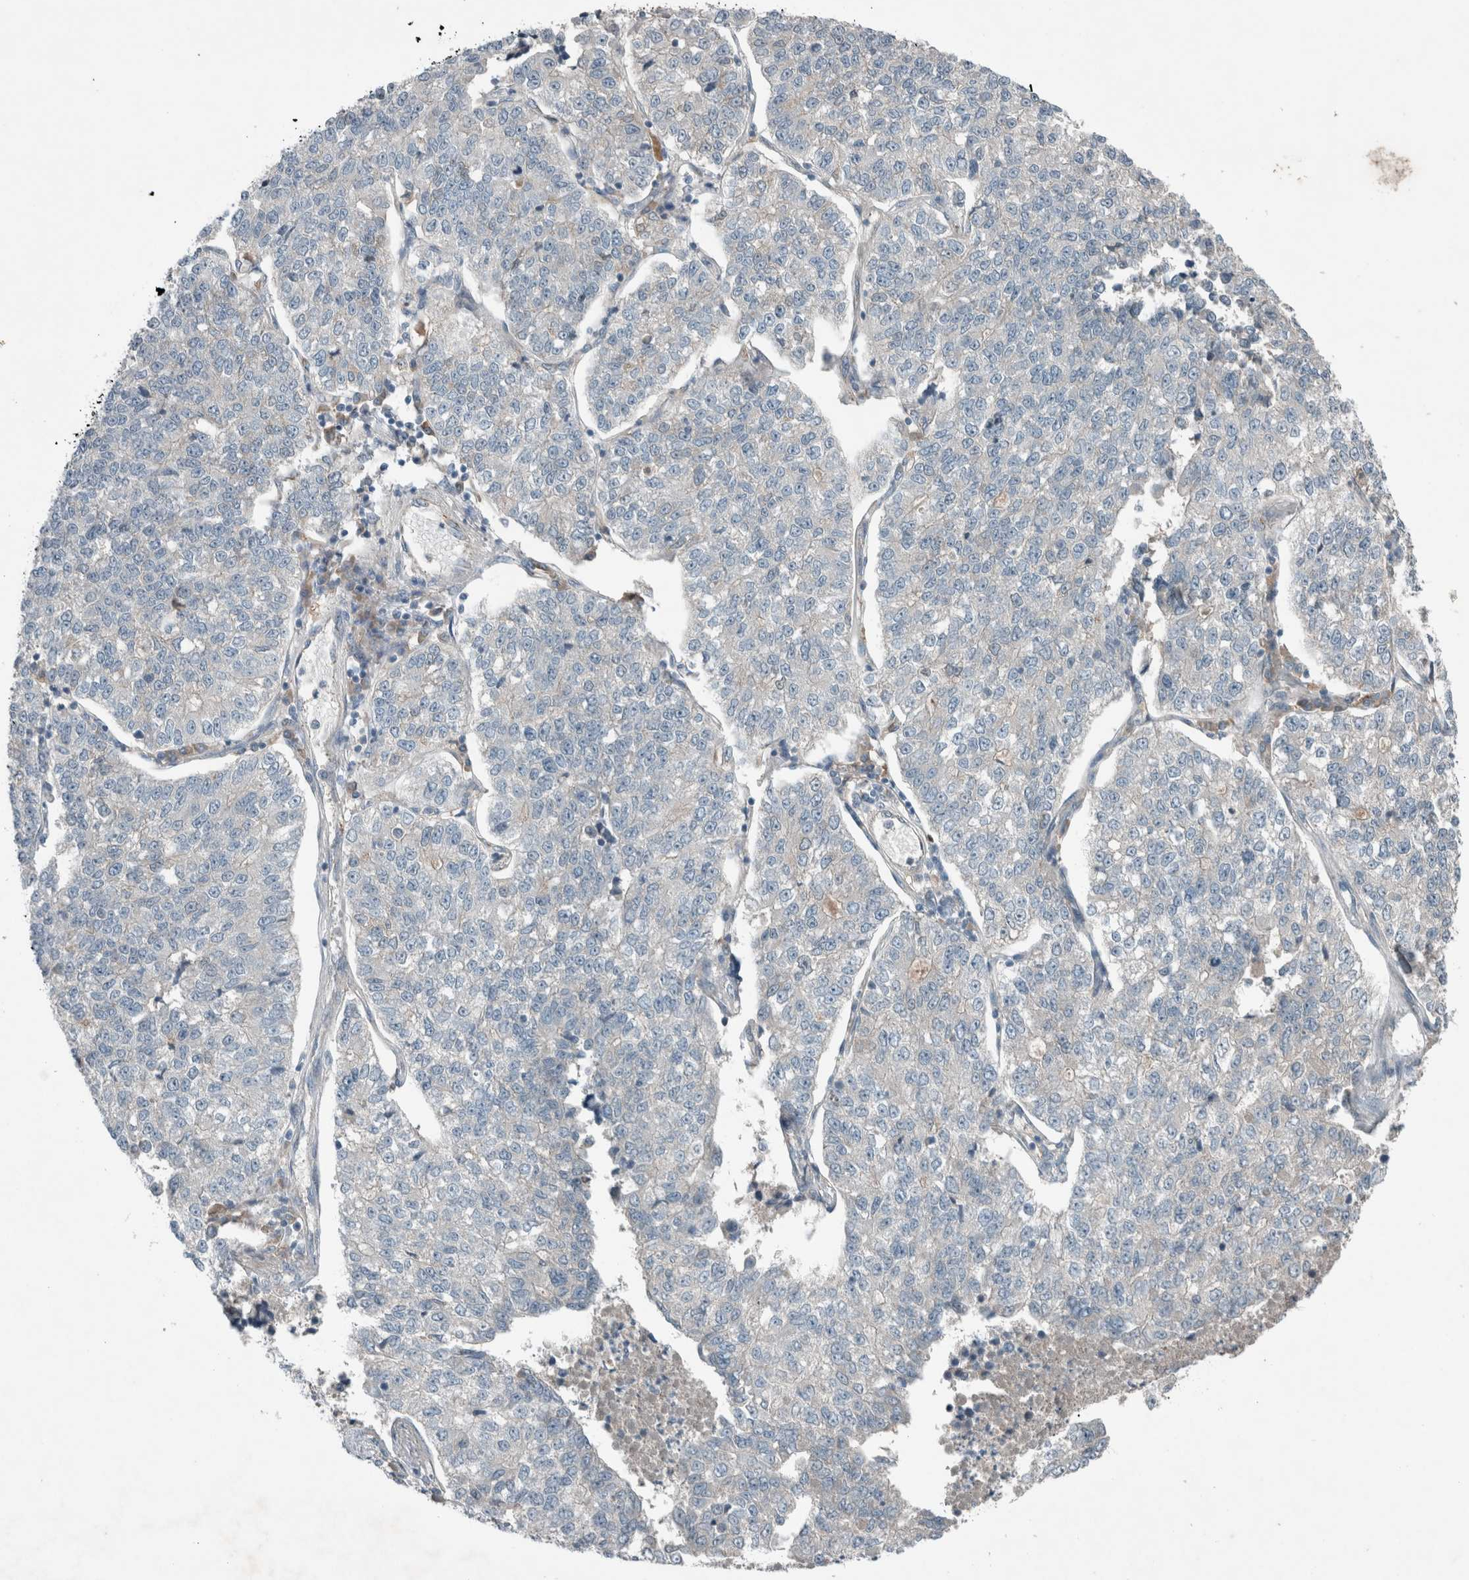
{"staining": {"intensity": "negative", "quantity": "none", "location": "none"}, "tissue": "lung cancer", "cell_type": "Tumor cells", "image_type": "cancer", "snomed": [{"axis": "morphology", "description": "Adenocarcinoma, NOS"}, {"axis": "topography", "description": "Lung"}], "caption": "Protein analysis of lung cancer exhibits no significant positivity in tumor cells.", "gene": "RALGDS", "patient": {"sex": "male", "age": 49}}